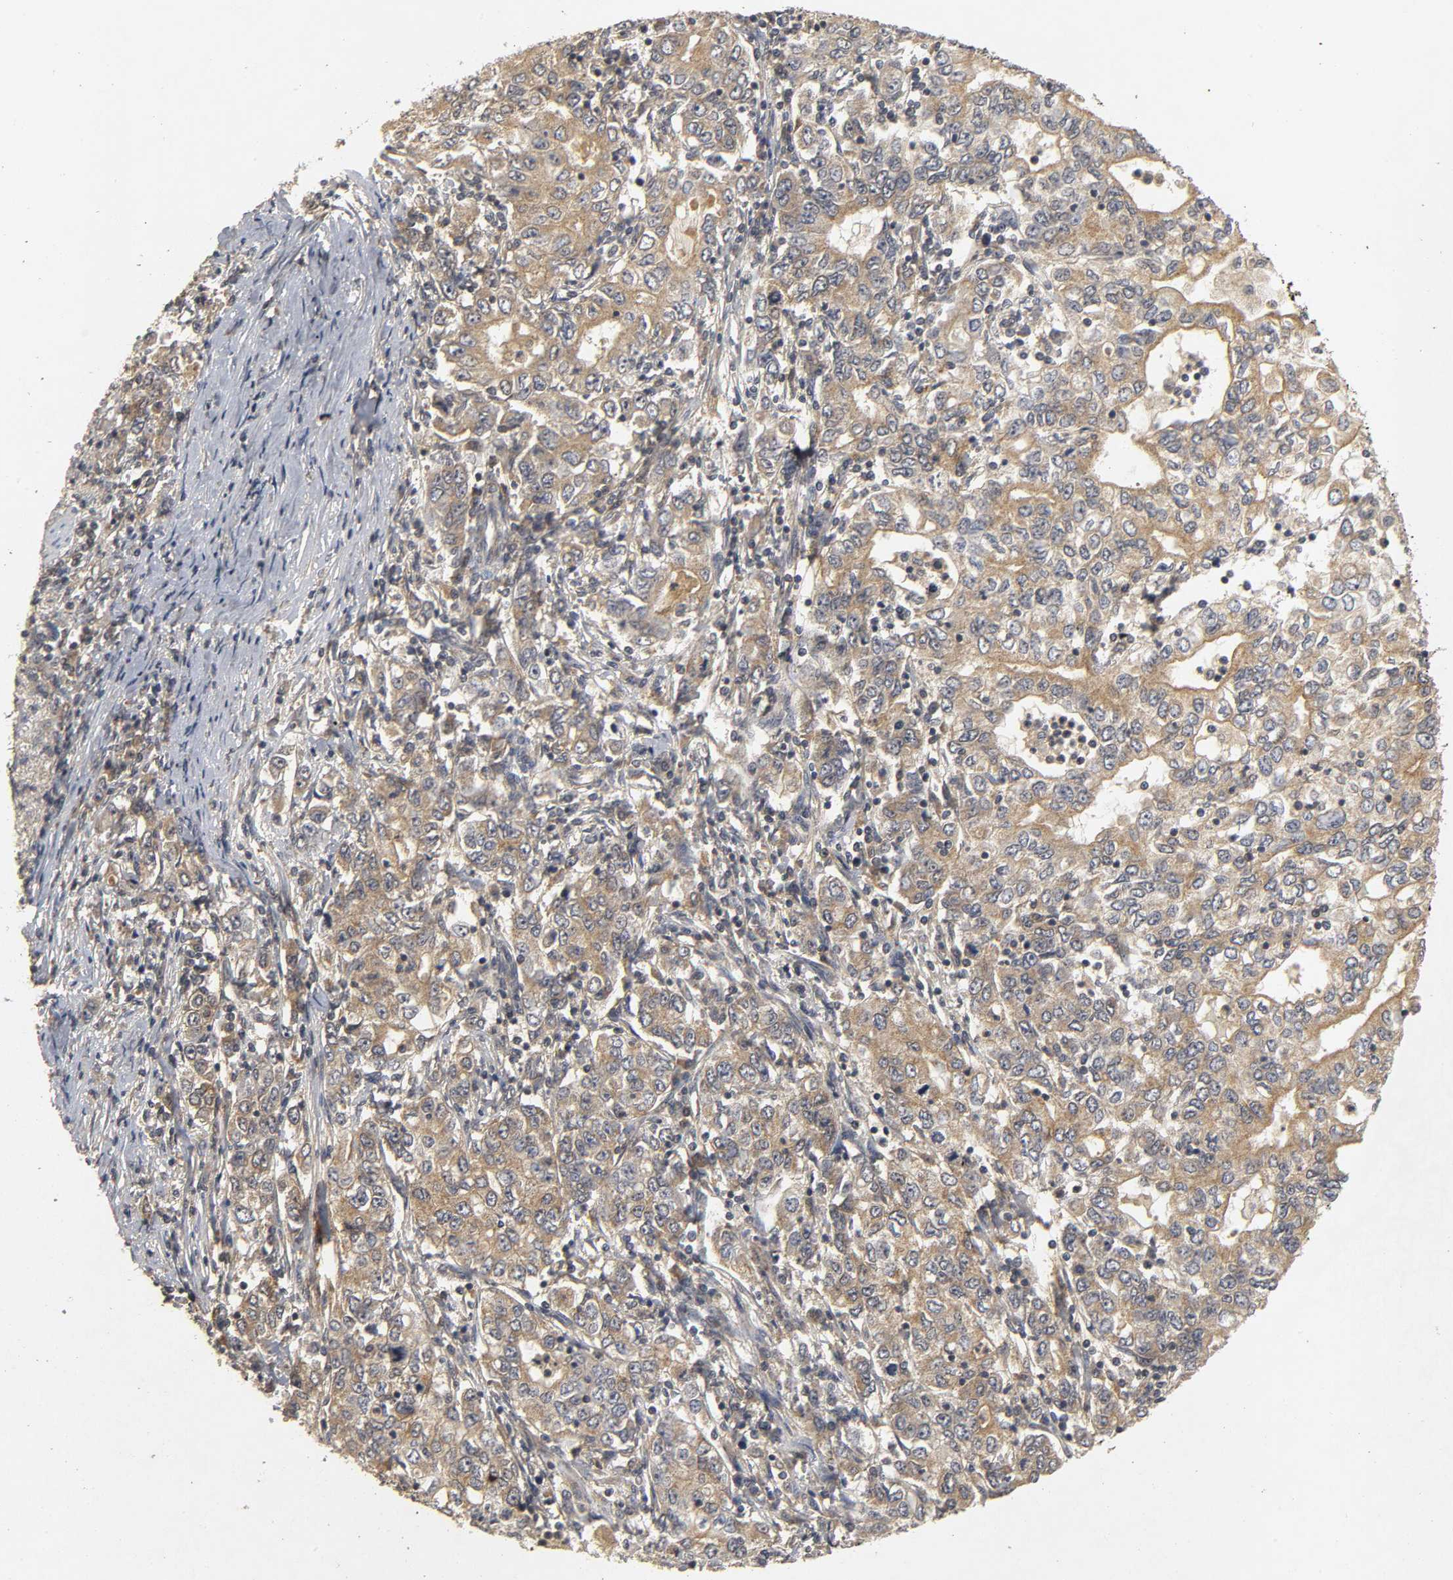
{"staining": {"intensity": "weak", "quantity": ">75%", "location": "cytoplasmic/membranous"}, "tissue": "stomach cancer", "cell_type": "Tumor cells", "image_type": "cancer", "snomed": [{"axis": "morphology", "description": "Adenocarcinoma, NOS"}, {"axis": "topography", "description": "Stomach, lower"}], "caption": "Protein staining displays weak cytoplasmic/membranous expression in about >75% of tumor cells in stomach cancer. The staining was performed using DAB to visualize the protein expression in brown, while the nuclei were stained in blue with hematoxylin (Magnification: 20x).", "gene": "TRAF6", "patient": {"sex": "female", "age": 72}}